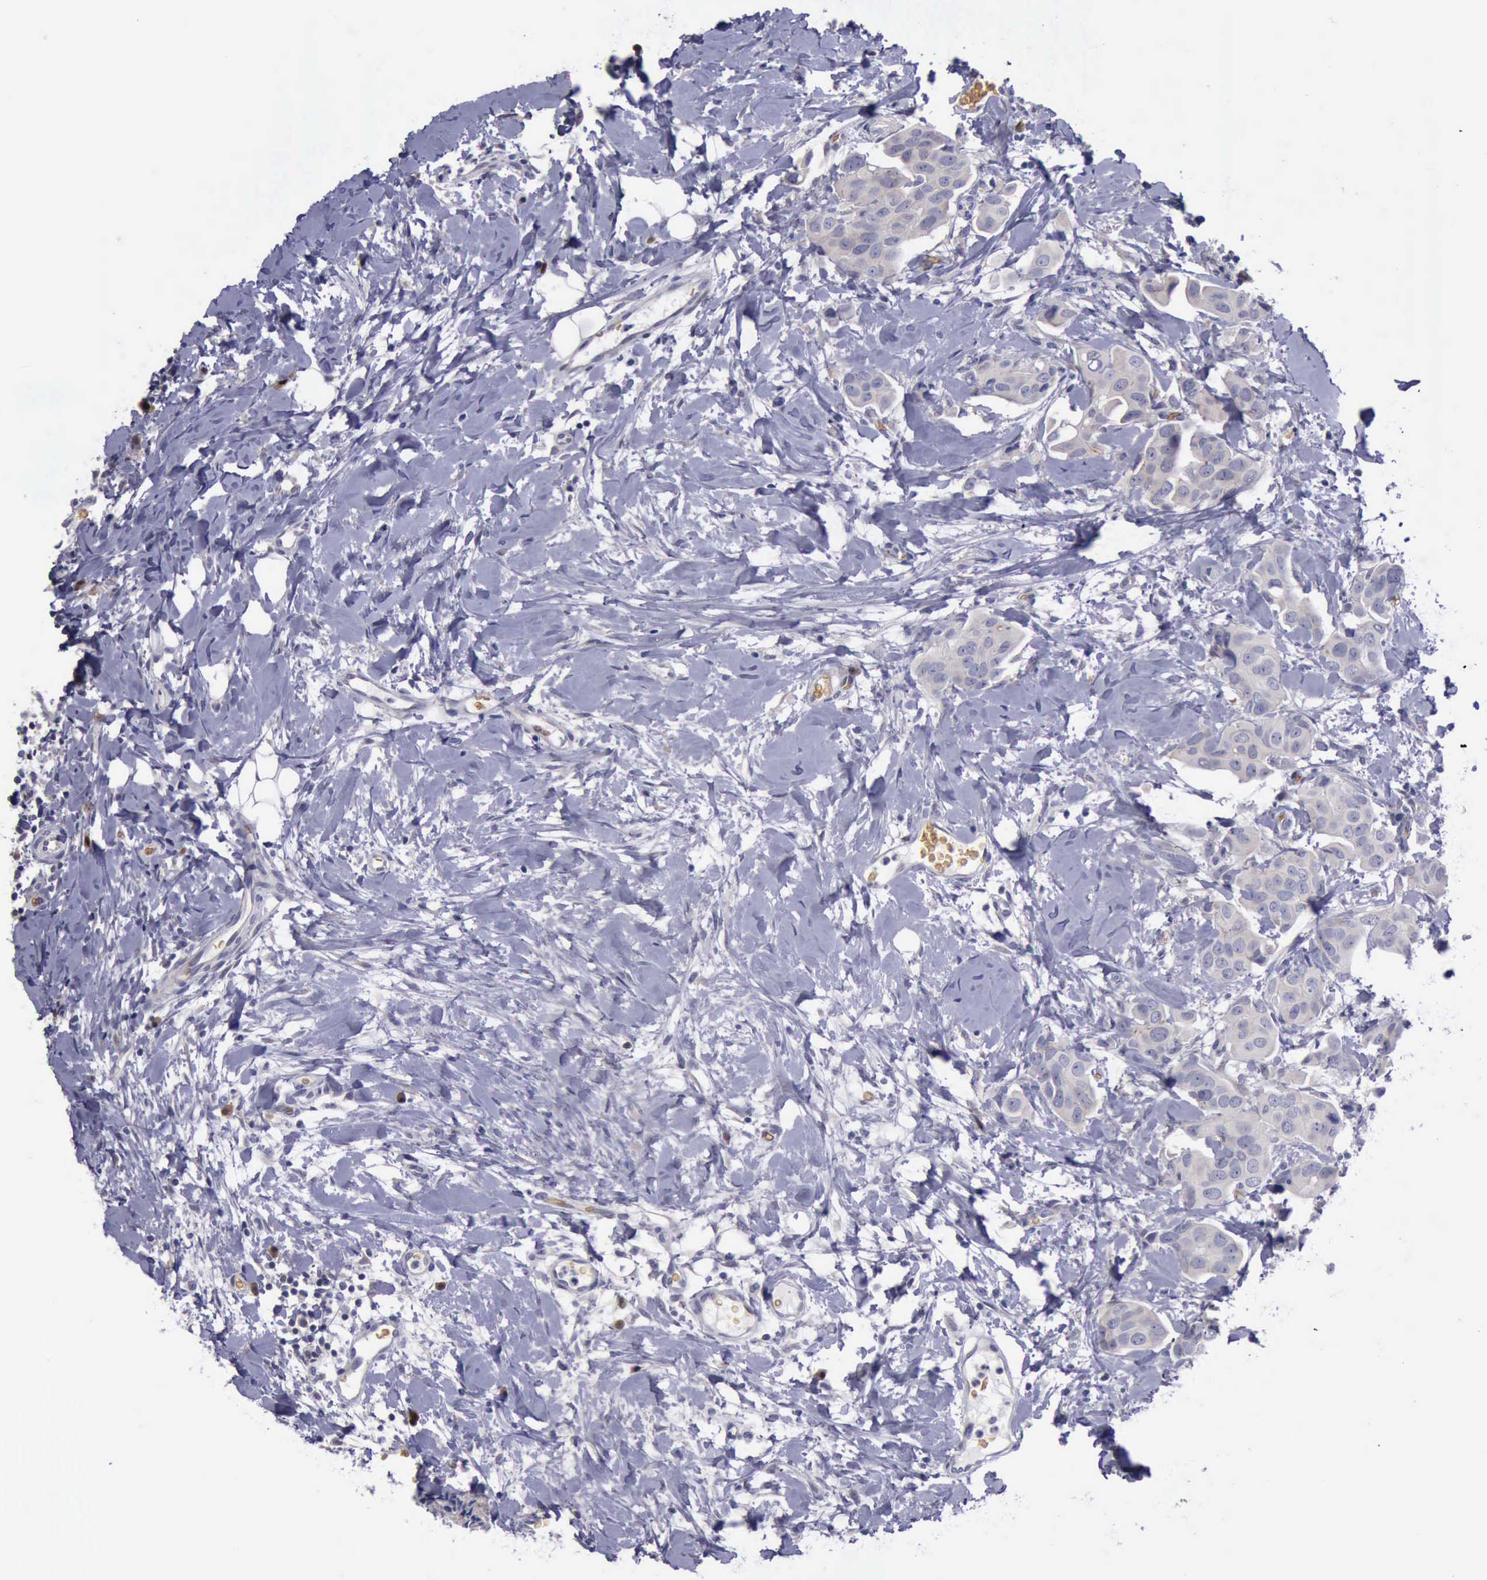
{"staining": {"intensity": "weak", "quantity": ">75%", "location": "cytoplasmic/membranous"}, "tissue": "breast cancer", "cell_type": "Tumor cells", "image_type": "cancer", "snomed": [{"axis": "morphology", "description": "Duct carcinoma"}, {"axis": "topography", "description": "Breast"}], "caption": "Immunohistochemistry image of invasive ductal carcinoma (breast) stained for a protein (brown), which reveals low levels of weak cytoplasmic/membranous expression in about >75% of tumor cells.", "gene": "CEP128", "patient": {"sex": "female", "age": 40}}